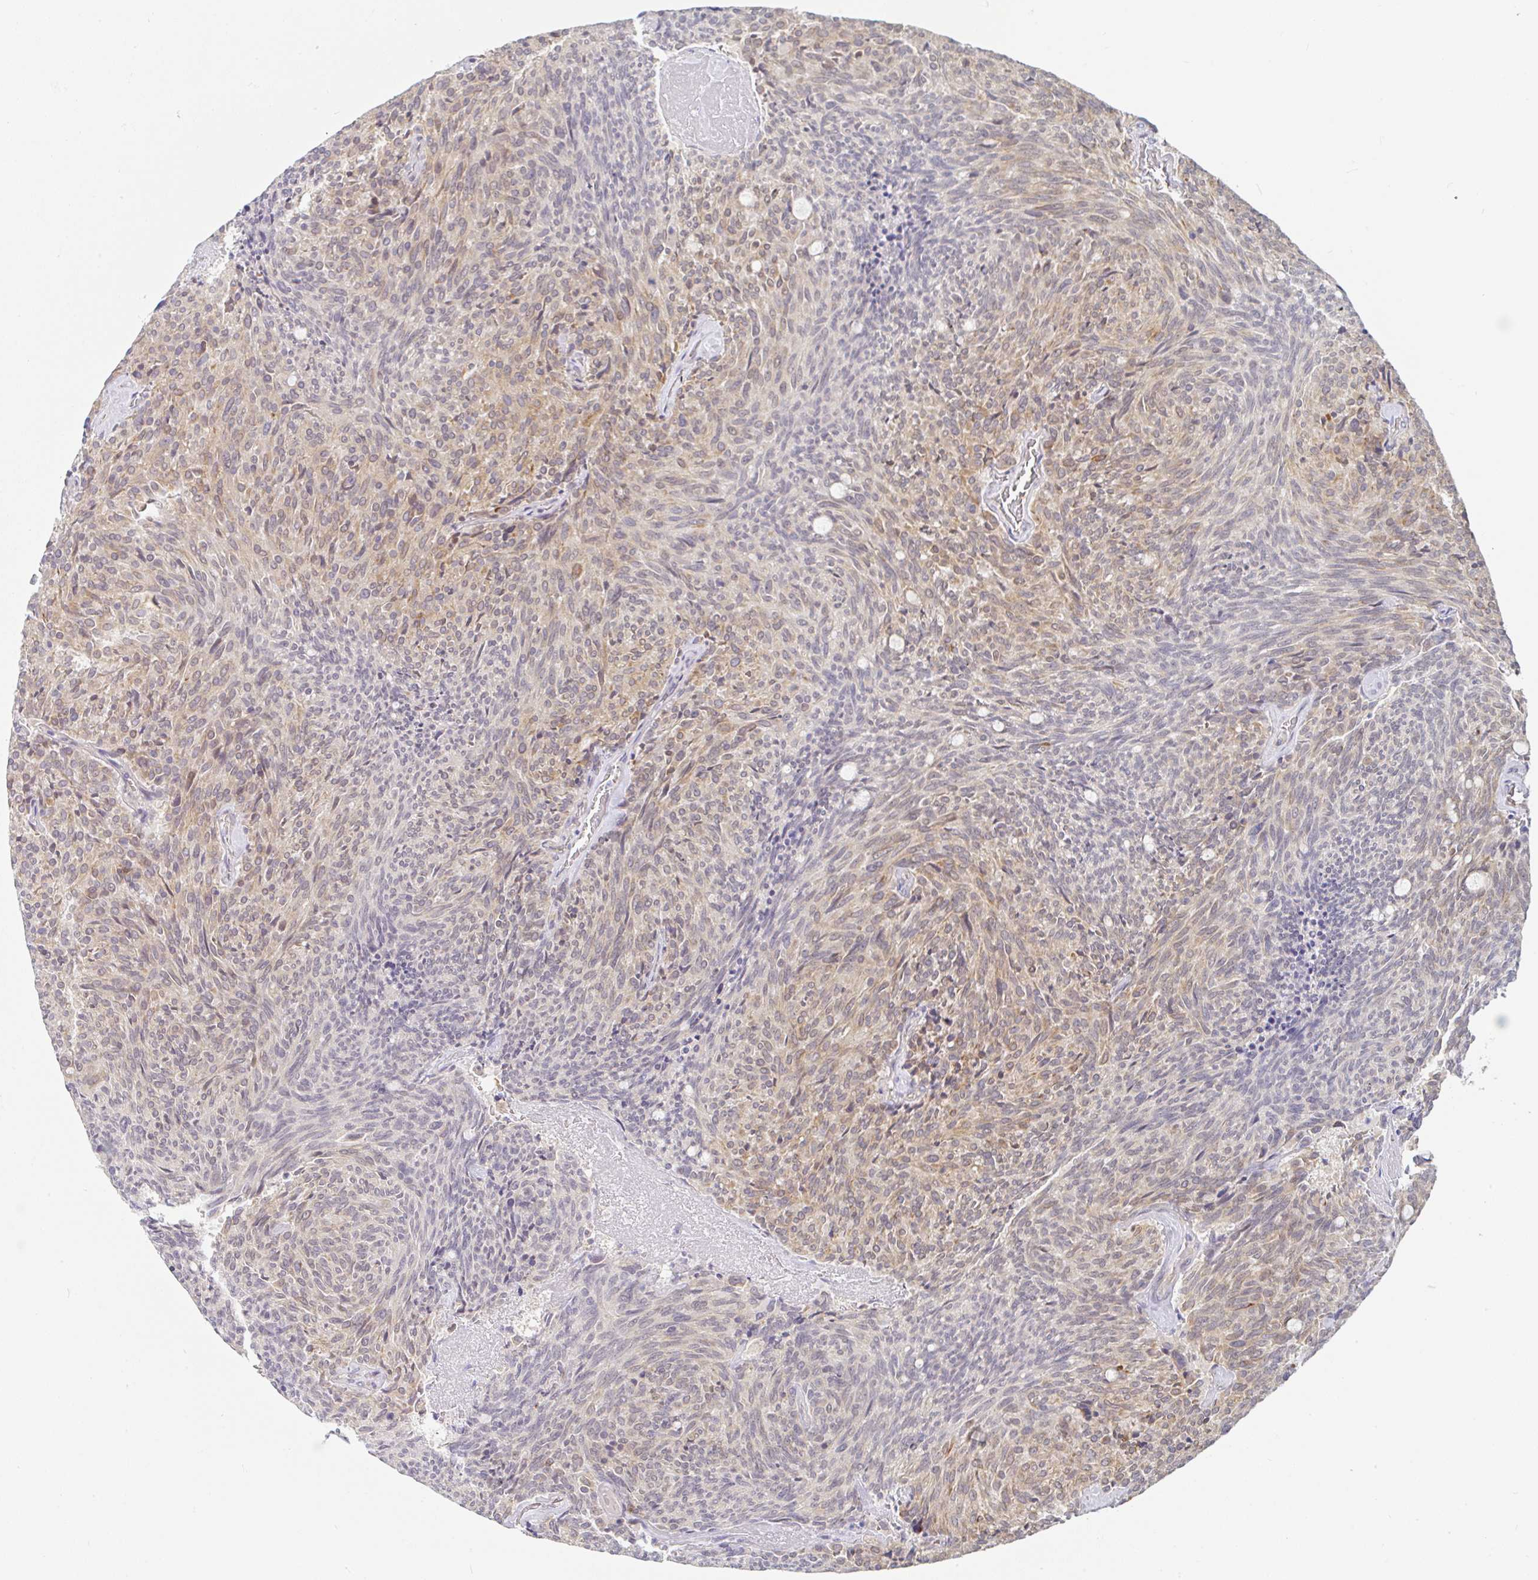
{"staining": {"intensity": "moderate", "quantity": "25%-75%", "location": "cytoplasmic/membranous"}, "tissue": "carcinoid", "cell_type": "Tumor cells", "image_type": "cancer", "snomed": [{"axis": "morphology", "description": "Carcinoid, malignant, NOS"}, {"axis": "topography", "description": "Pancreas"}], "caption": "A brown stain shows moderate cytoplasmic/membranous expression of a protein in human malignant carcinoid tumor cells.", "gene": "DERL2", "patient": {"sex": "female", "age": 54}}